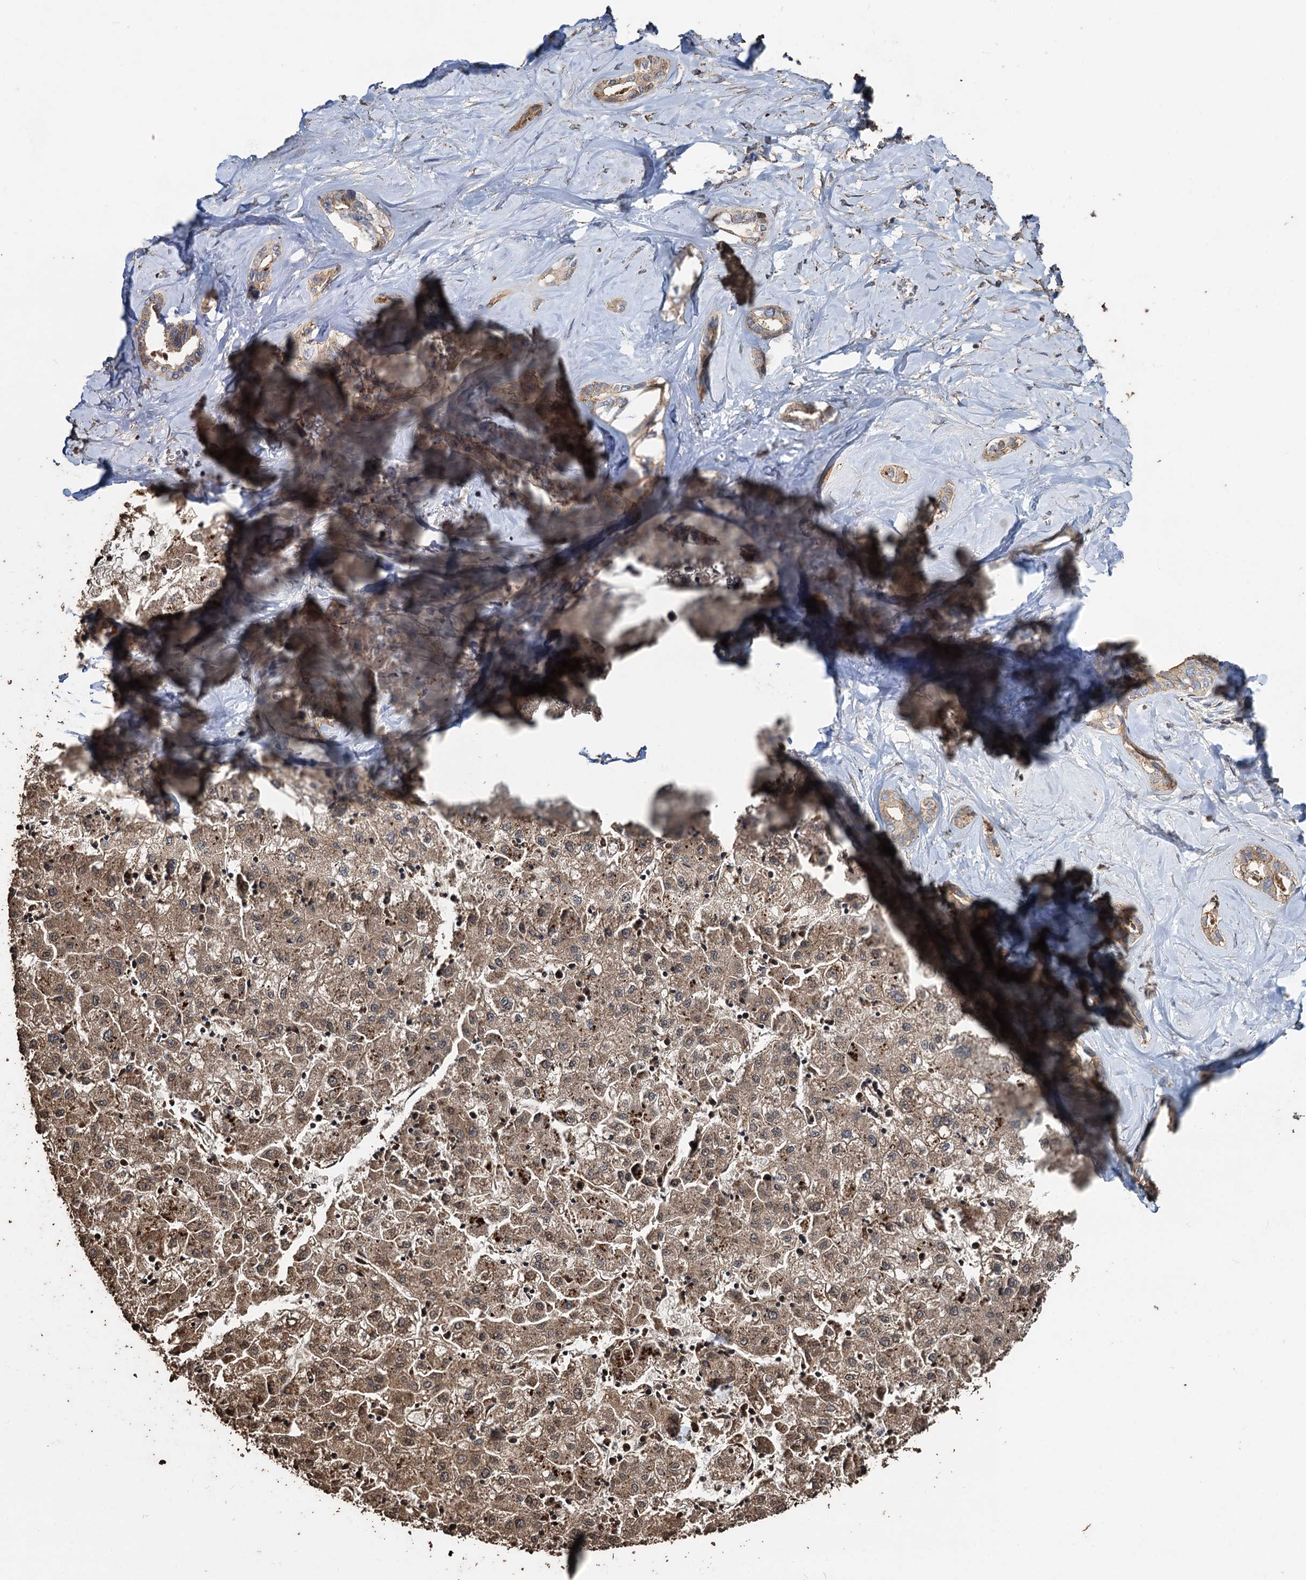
{"staining": {"intensity": "moderate", "quantity": ">75%", "location": "cytoplasmic/membranous"}, "tissue": "liver cancer", "cell_type": "Tumor cells", "image_type": "cancer", "snomed": [{"axis": "morphology", "description": "Carcinoma, Hepatocellular, NOS"}, {"axis": "topography", "description": "Liver"}], "caption": "A photomicrograph showing moderate cytoplasmic/membranous positivity in approximately >75% of tumor cells in liver hepatocellular carcinoma, as visualized by brown immunohistochemical staining.", "gene": "NOTCH2NLA", "patient": {"sex": "male", "age": 72}}